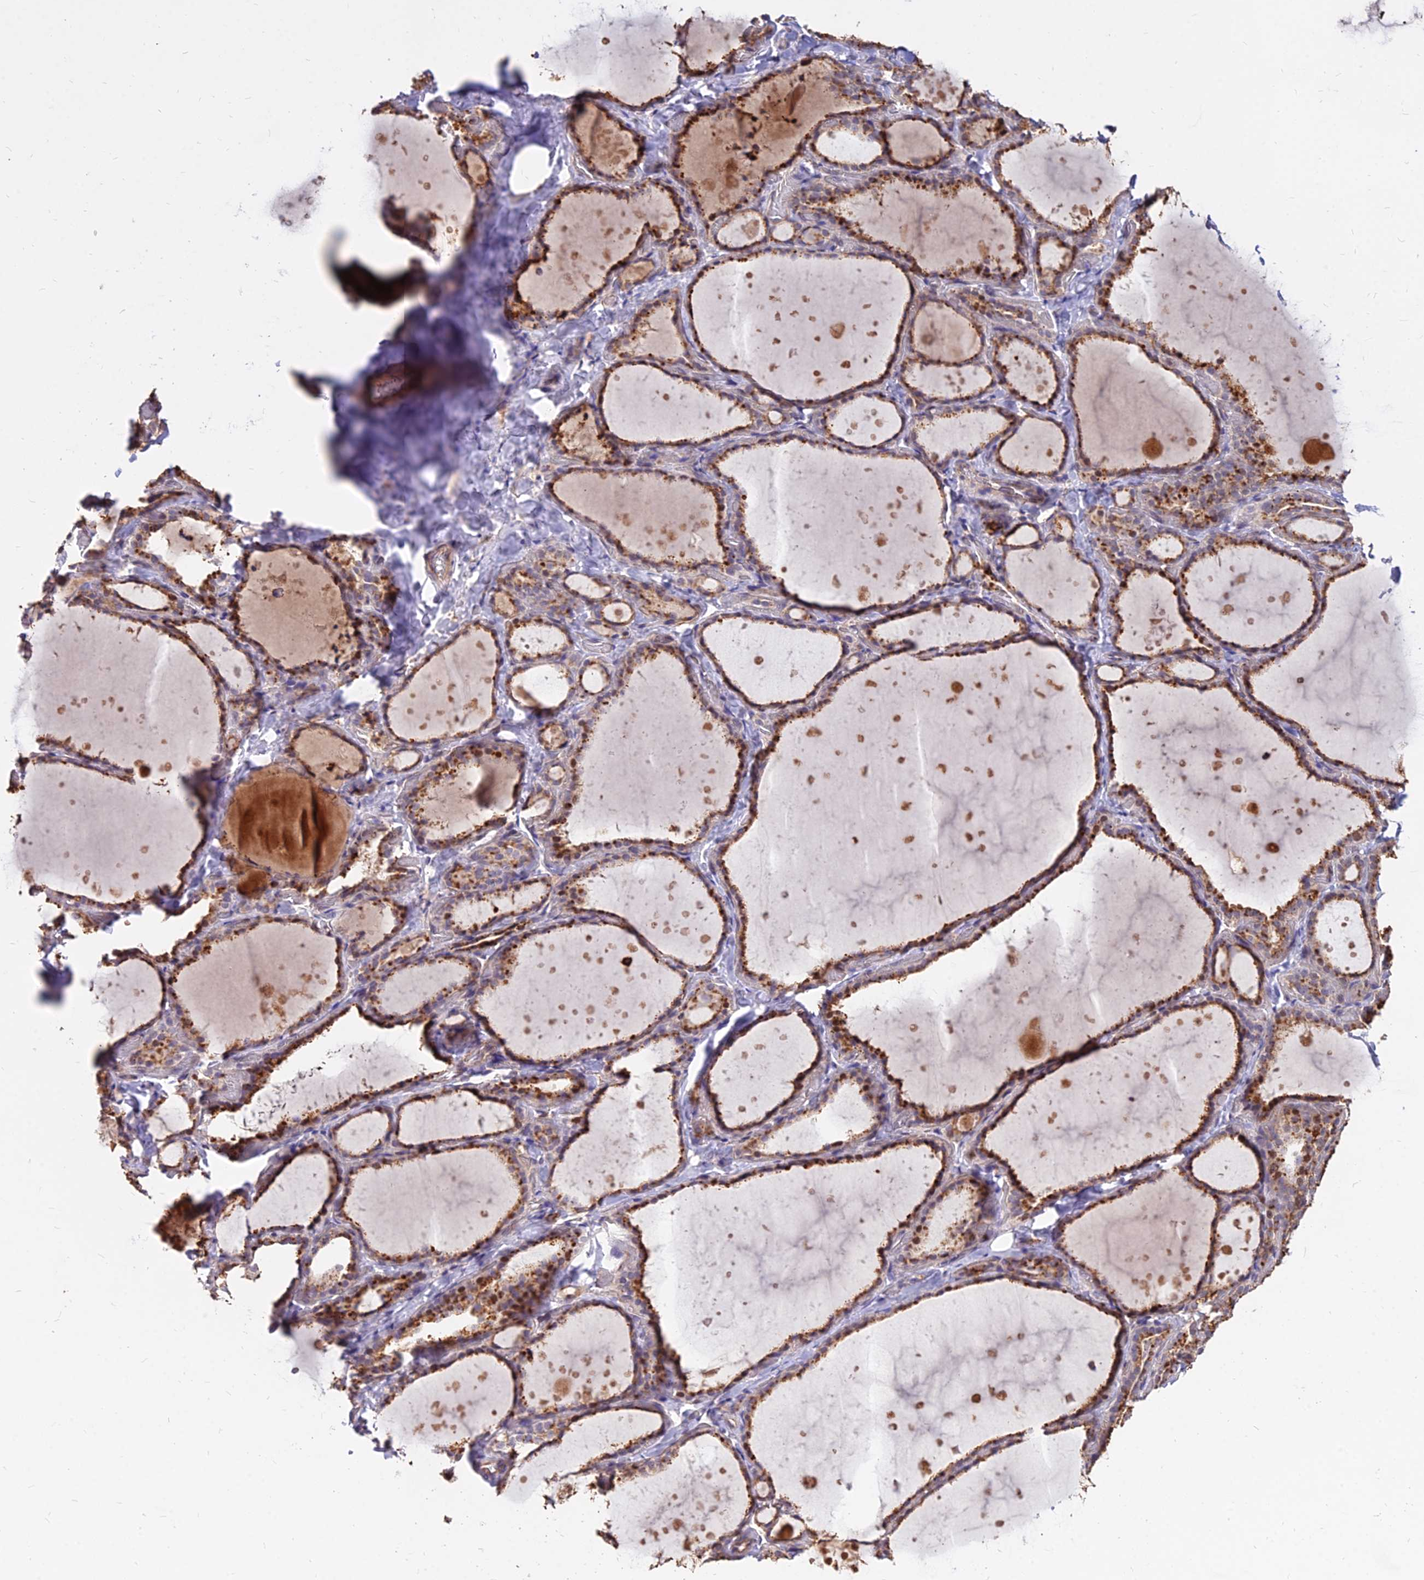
{"staining": {"intensity": "strong", "quantity": ">75%", "location": "cytoplasmic/membranous"}, "tissue": "thyroid gland", "cell_type": "Glandular cells", "image_type": "normal", "snomed": [{"axis": "morphology", "description": "Normal tissue, NOS"}, {"axis": "topography", "description": "Thyroid gland"}], "caption": "Immunohistochemistry histopathology image of unremarkable thyroid gland stained for a protein (brown), which shows high levels of strong cytoplasmic/membranous staining in approximately >75% of glandular cells.", "gene": "C11orf68", "patient": {"sex": "female", "age": 44}}